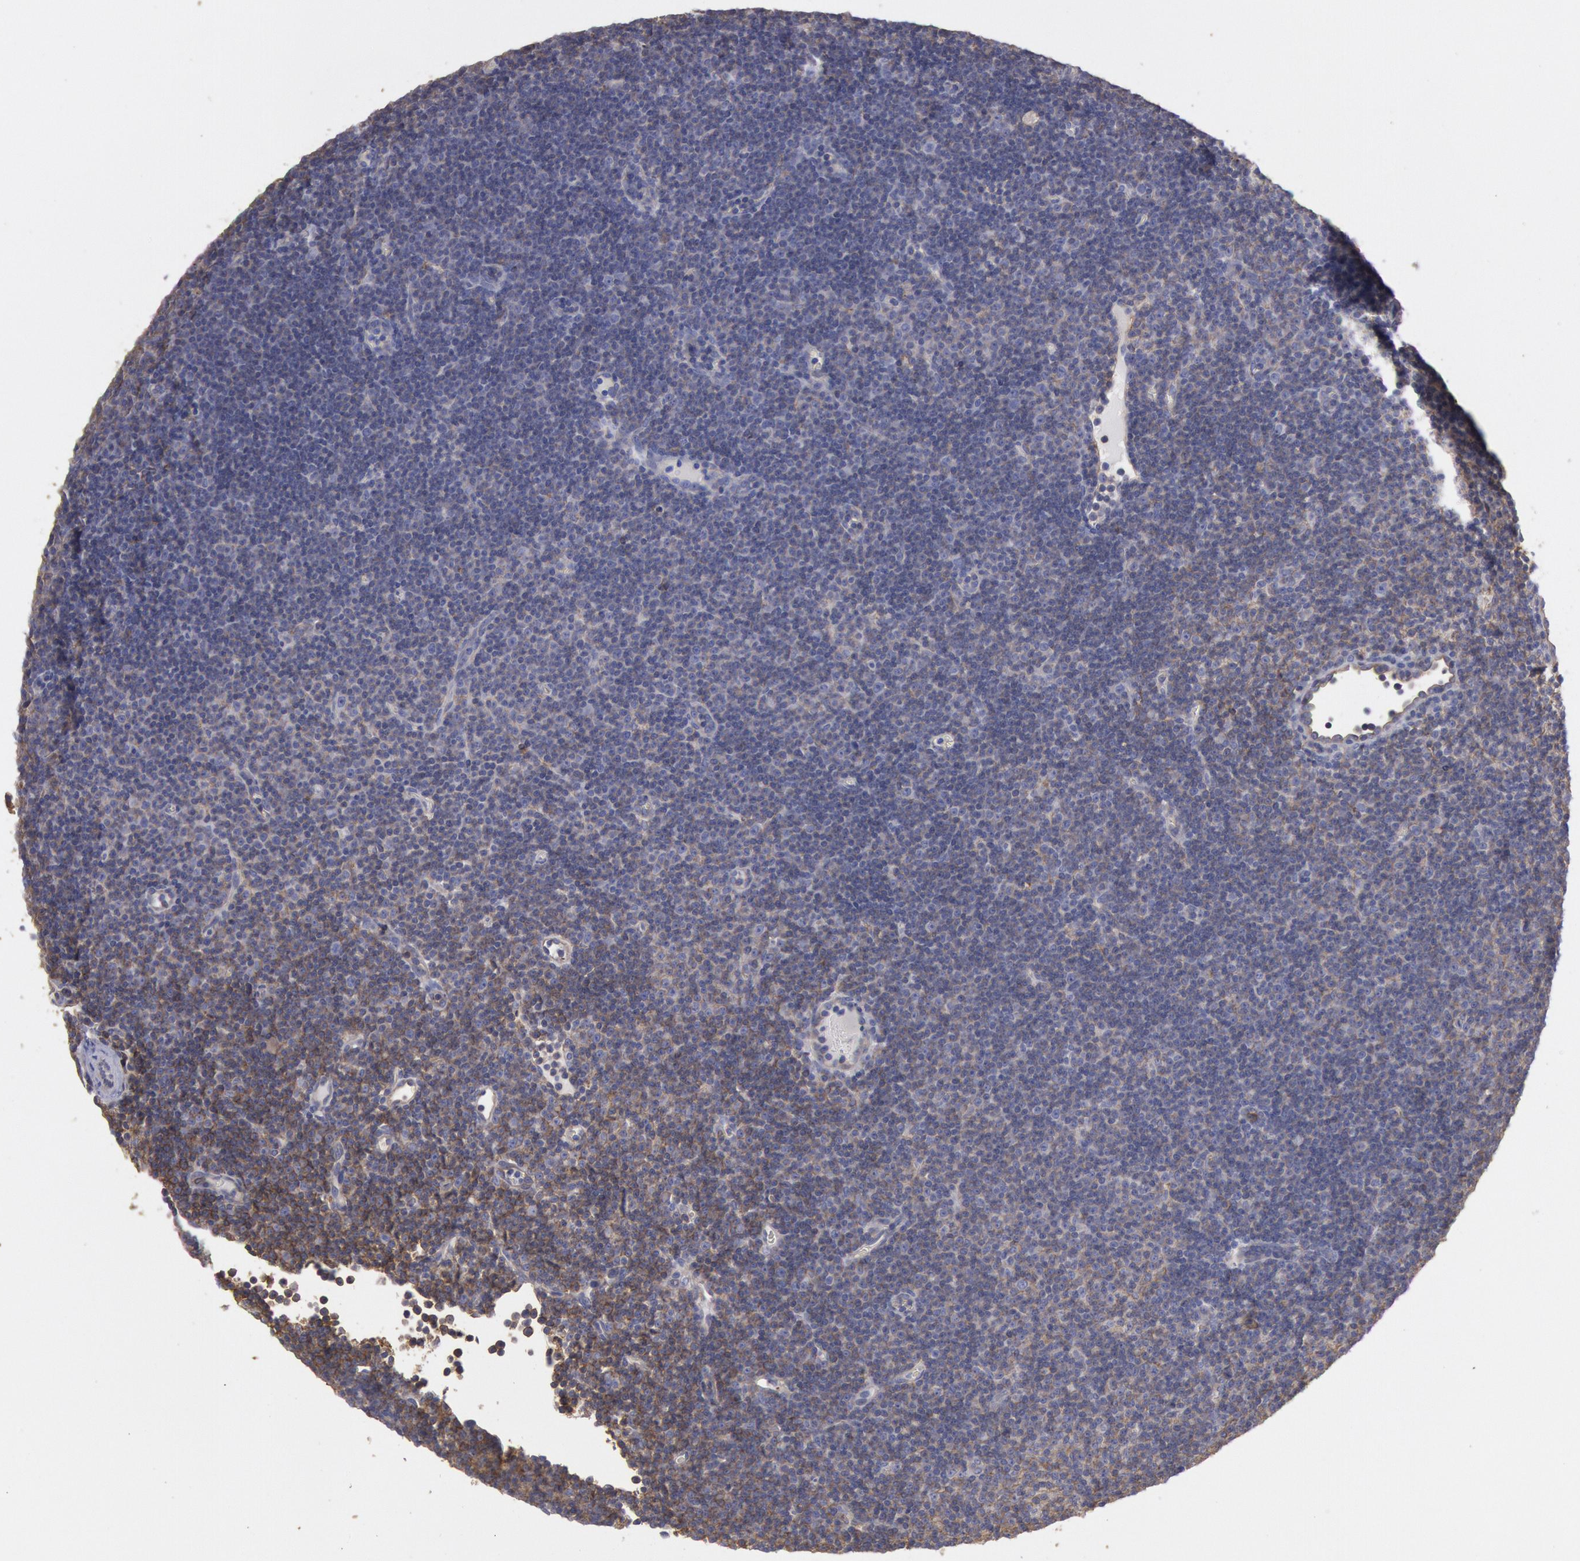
{"staining": {"intensity": "moderate", "quantity": "25%-75%", "location": "cytoplasmic/membranous"}, "tissue": "lymphoma", "cell_type": "Tumor cells", "image_type": "cancer", "snomed": [{"axis": "morphology", "description": "Malignant lymphoma, non-Hodgkin's type, Low grade"}, {"axis": "topography", "description": "Lymph node"}], "caption": "Brown immunohistochemical staining in lymphoma reveals moderate cytoplasmic/membranous staining in approximately 25%-75% of tumor cells.", "gene": "SNAP23", "patient": {"sex": "male", "age": 57}}